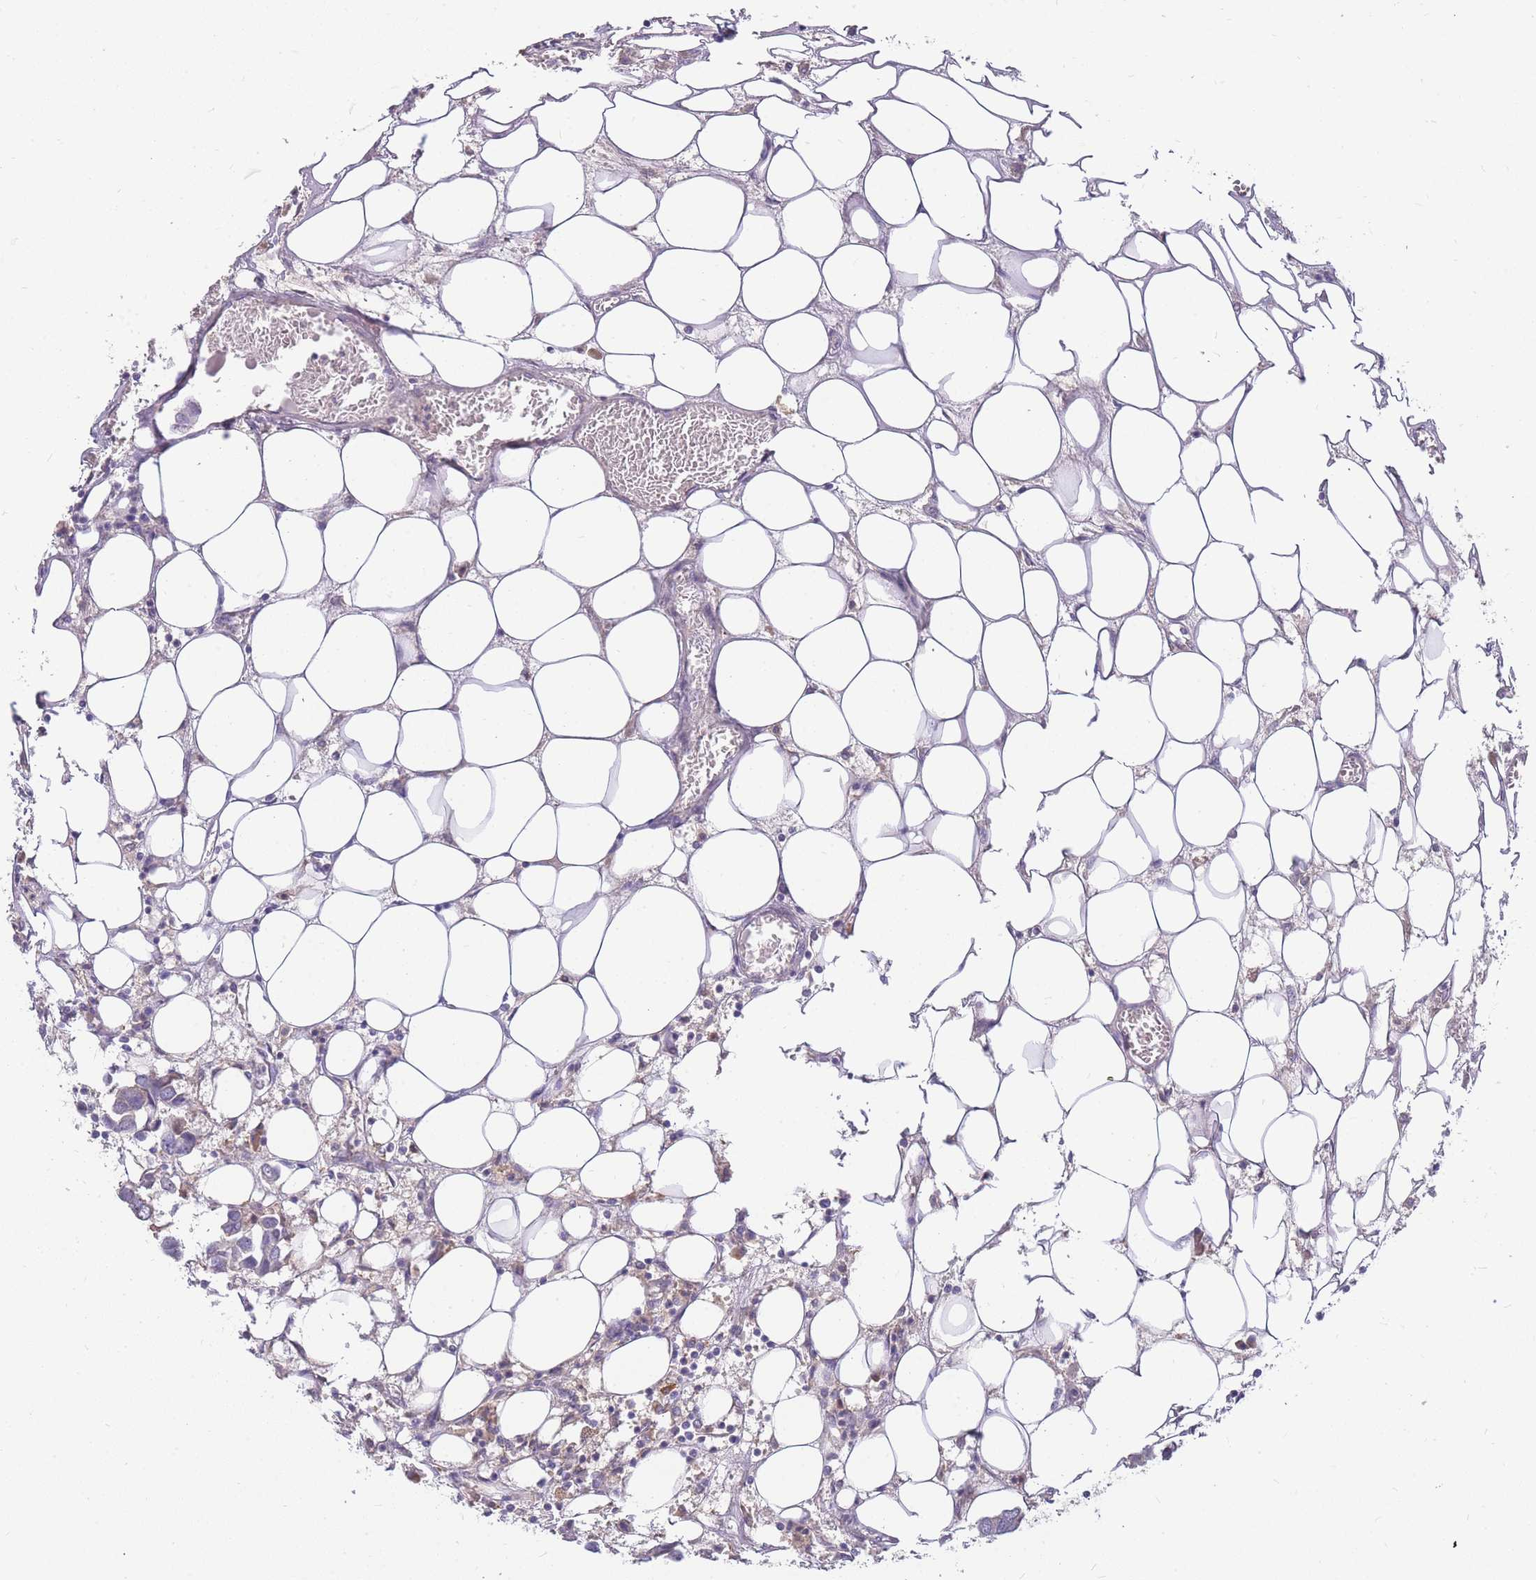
{"staining": {"intensity": "negative", "quantity": "none", "location": "none"}, "tissue": "breast cancer", "cell_type": "Tumor cells", "image_type": "cancer", "snomed": [{"axis": "morphology", "description": "Duct carcinoma"}, {"axis": "topography", "description": "Breast"}], "caption": "A high-resolution photomicrograph shows IHC staining of invasive ductal carcinoma (breast), which reveals no significant staining in tumor cells.", "gene": "ZNF577", "patient": {"sex": "female", "age": 83}}